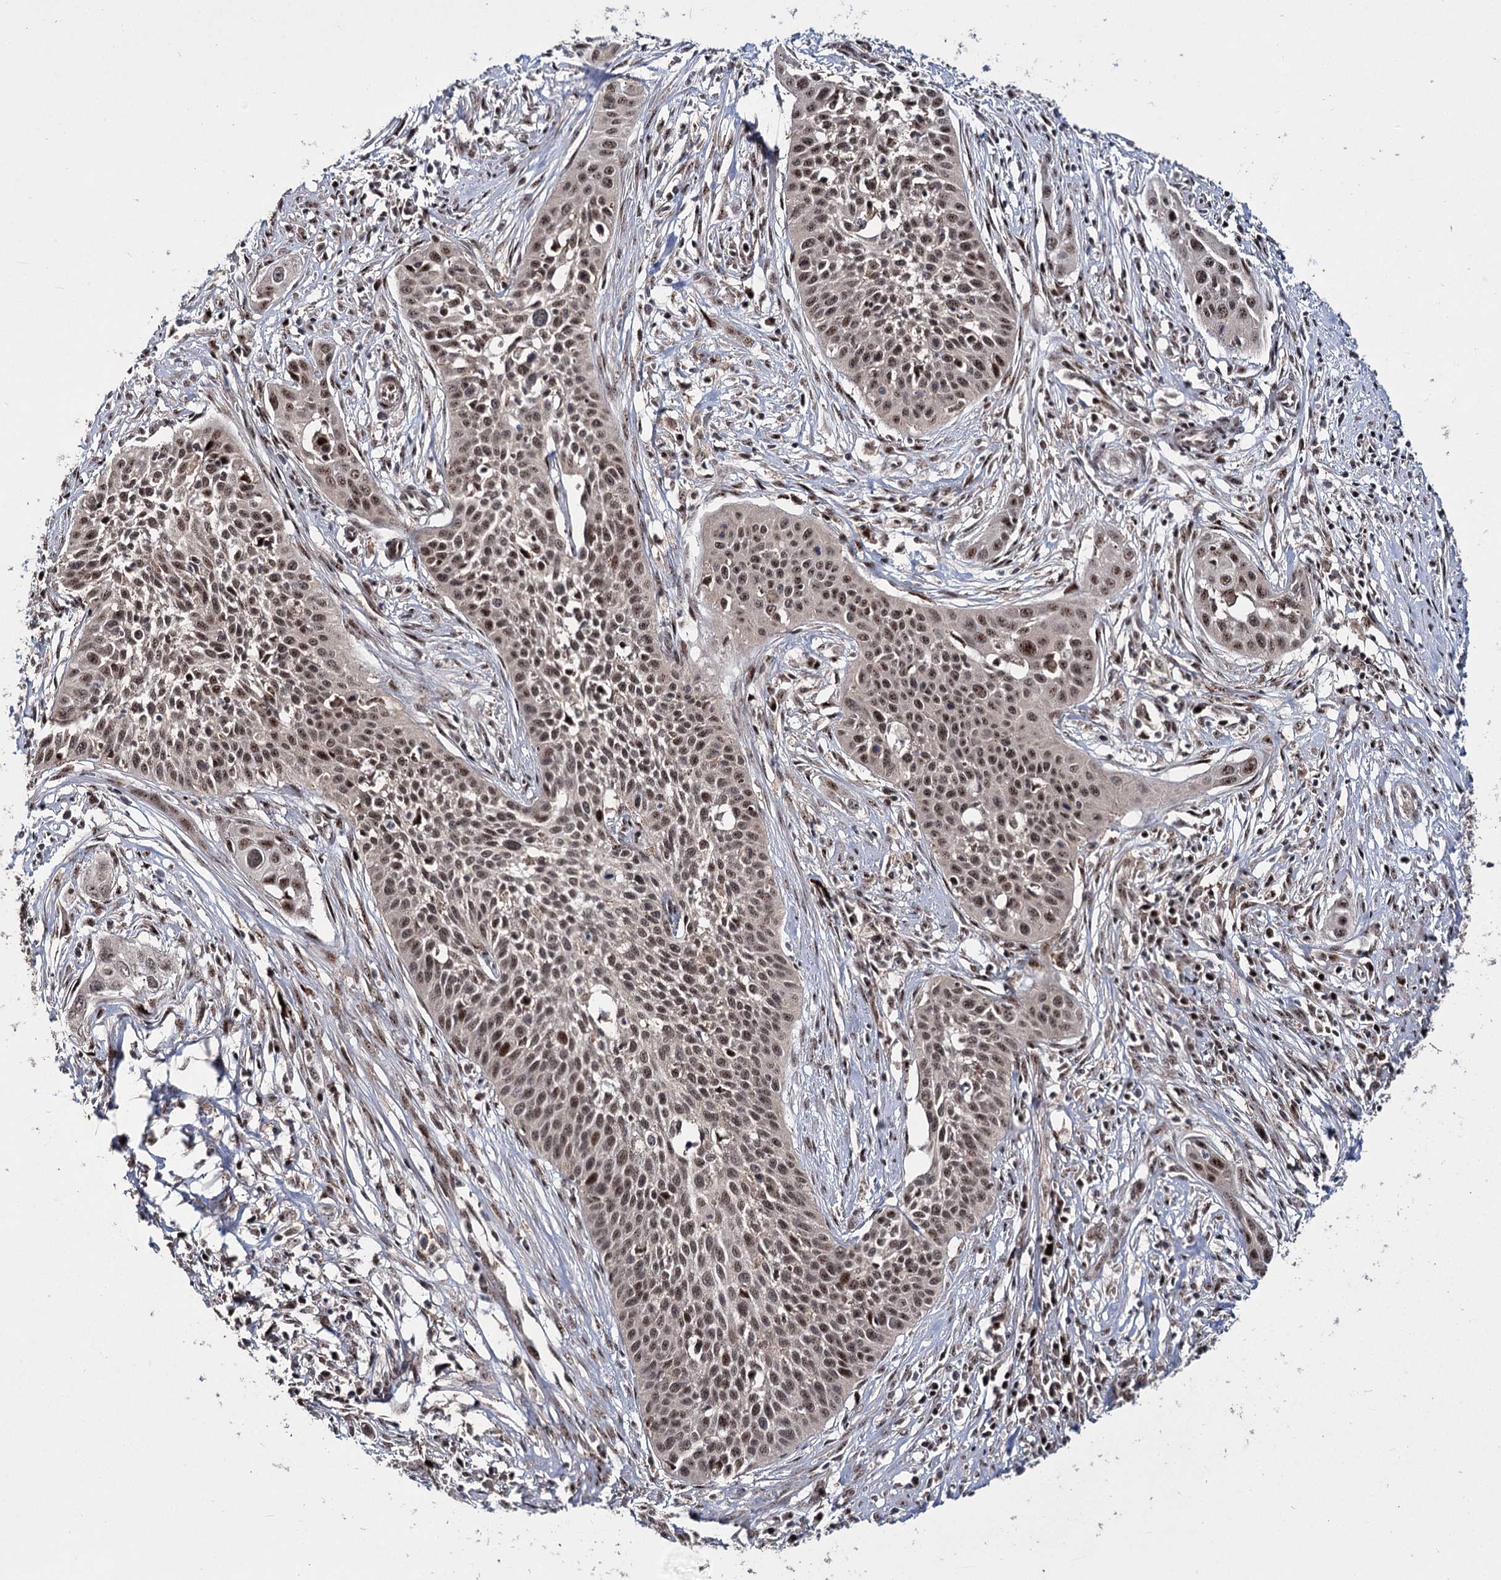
{"staining": {"intensity": "moderate", "quantity": ">75%", "location": "nuclear"}, "tissue": "cervical cancer", "cell_type": "Tumor cells", "image_type": "cancer", "snomed": [{"axis": "morphology", "description": "Squamous cell carcinoma, NOS"}, {"axis": "topography", "description": "Cervix"}], "caption": "Cervical cancer (squamous cell carcinoma) stained with a protein marker reveals moderate staining in tumor cells.", "gene": "MKNK2", "patient": {"sex": "female", "age": 34}}